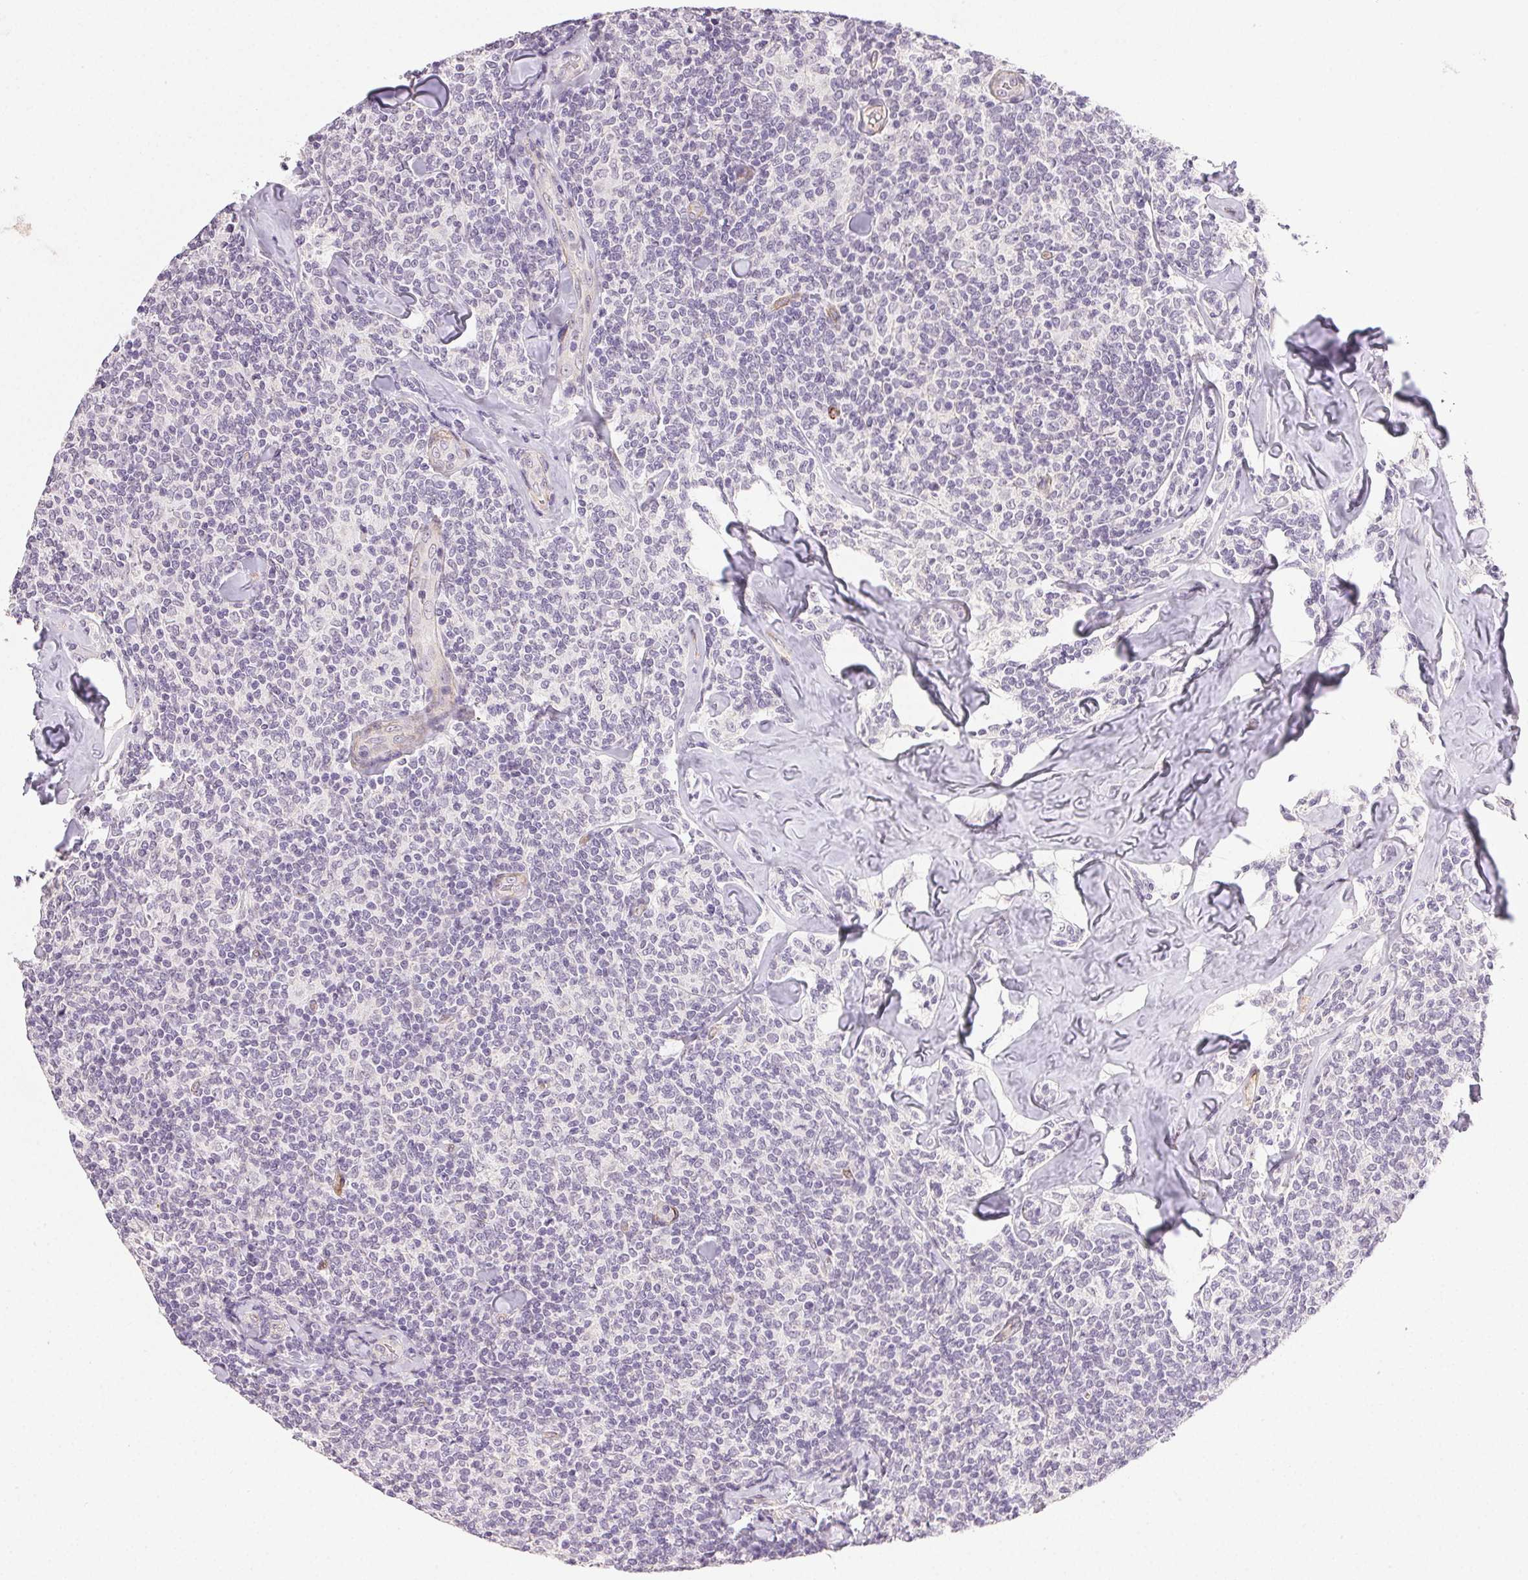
{"staining": {"intensity": "negative", "quantity": "none", "location": "none"}, "tissue": "lymphoma", "cell_type": "Tumor cells", "image_type": "cancer", "snomed": [{"axis": "morphology", "description": "Malignant lymphoma, non-Hodgkin's type, Low grade"}, {"axis": "topography", "description": "Lymph node"}], "caption": "Lymphoma was stained to show a protein in brown. There is no significant staining in tumor cells.", "gene": "PLCB1", "patient": {"sex": "female", "age": 56}}